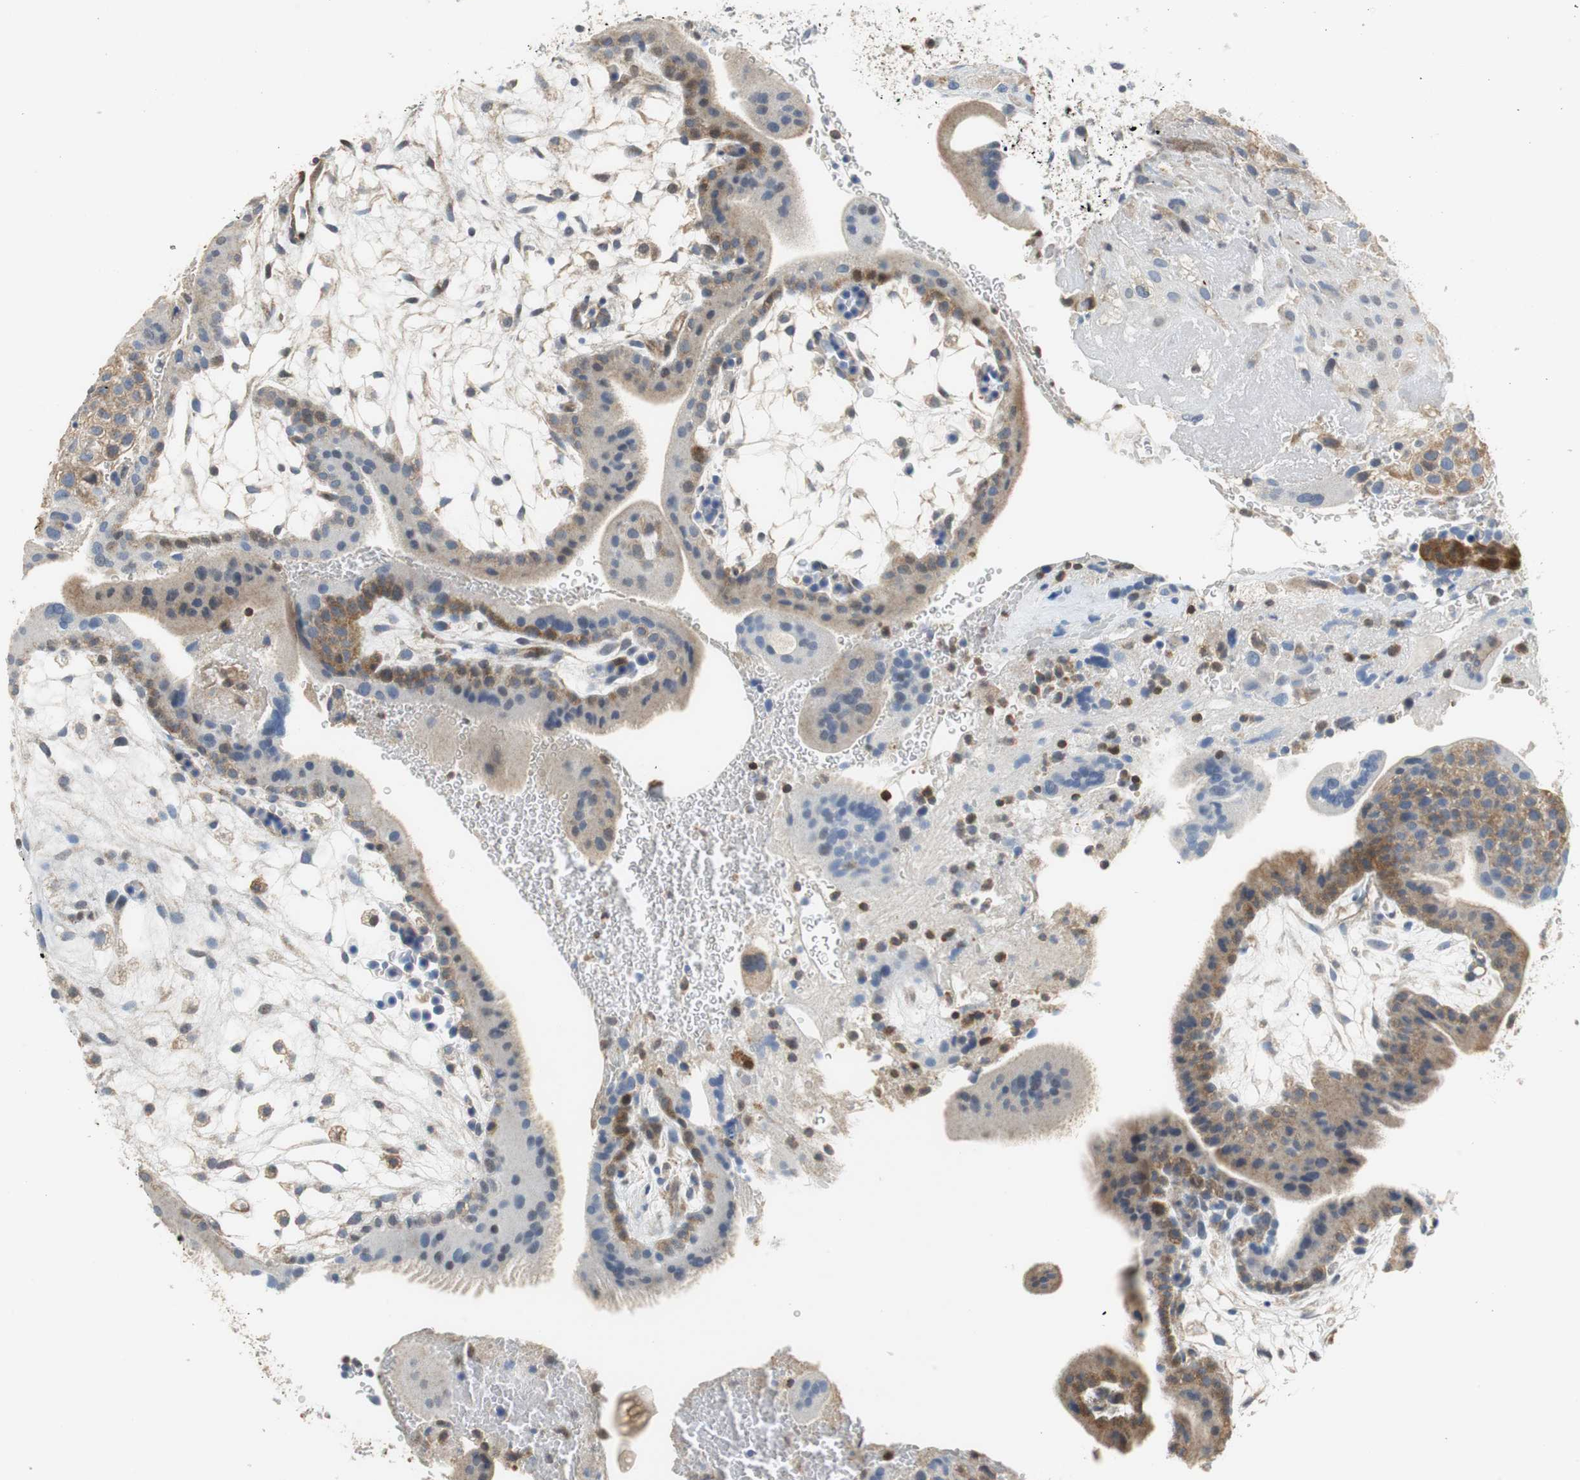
{"staining": {"intensity": "moderate", "quantity": ">75%", "location": "cytoplasmic/membranous"}, "tissue": "placenta", "cell_type": "Decidual cells", "image_type": "normal", "snomed": [{"axis": "morphology", "description": "Normal tissue, NOS"}, {"axis": "topography", "description": "Placenta"}], "caption": "Benign placenta was stained to show a protein in brown. There is medium levels of moderate cytoplasmic/membranous expression in about >75% of decidual cells. (IHC, brightfield microscopy, high magnification).", "gene": "GSDMD", "patient": {"sex": "female", "age": 19}}